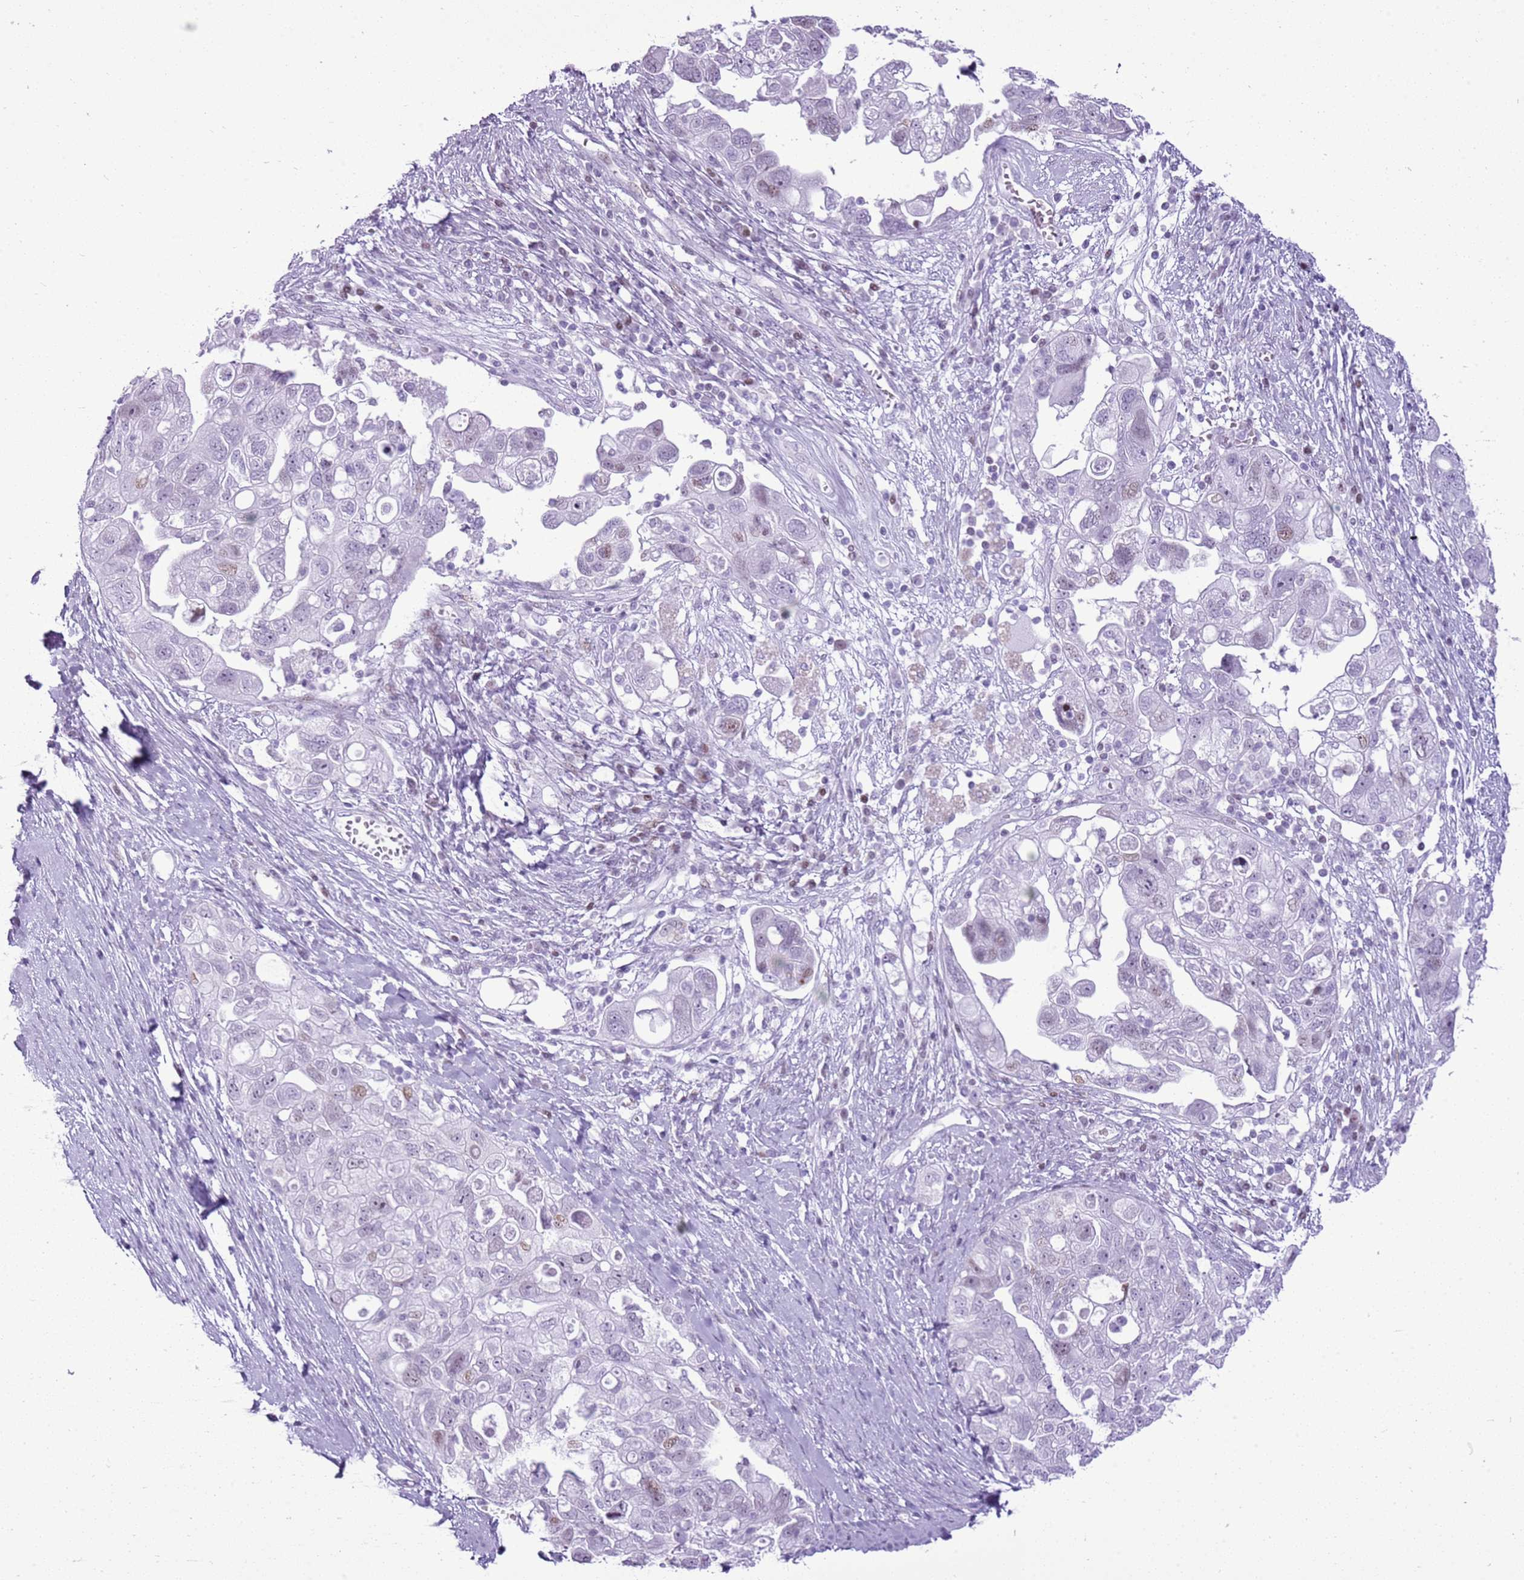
{"staining": {"intensity": "weak", "quantity": "<25%", "location": "nuclear"}, "tissue": "ovarian cancer", "cell_type": "Tumor cells", "image_type": "cancer", "snomed": [{"axis": "morphology", "description": "Carcinoma, NOS"}, {"axis": "morphology", "description": "Cystadenocarcinoma, serous, NOS"}, {"axis": "topography", "description": "Ovary"}], "caption": "Tumor cells show no significant protein expression in ovarian cancer. (Immunohistochemistry (ihc), brightfield microscopy, high magnification).", "gene": "ASIP", "patient": {"sex": "female", "age": 69}}